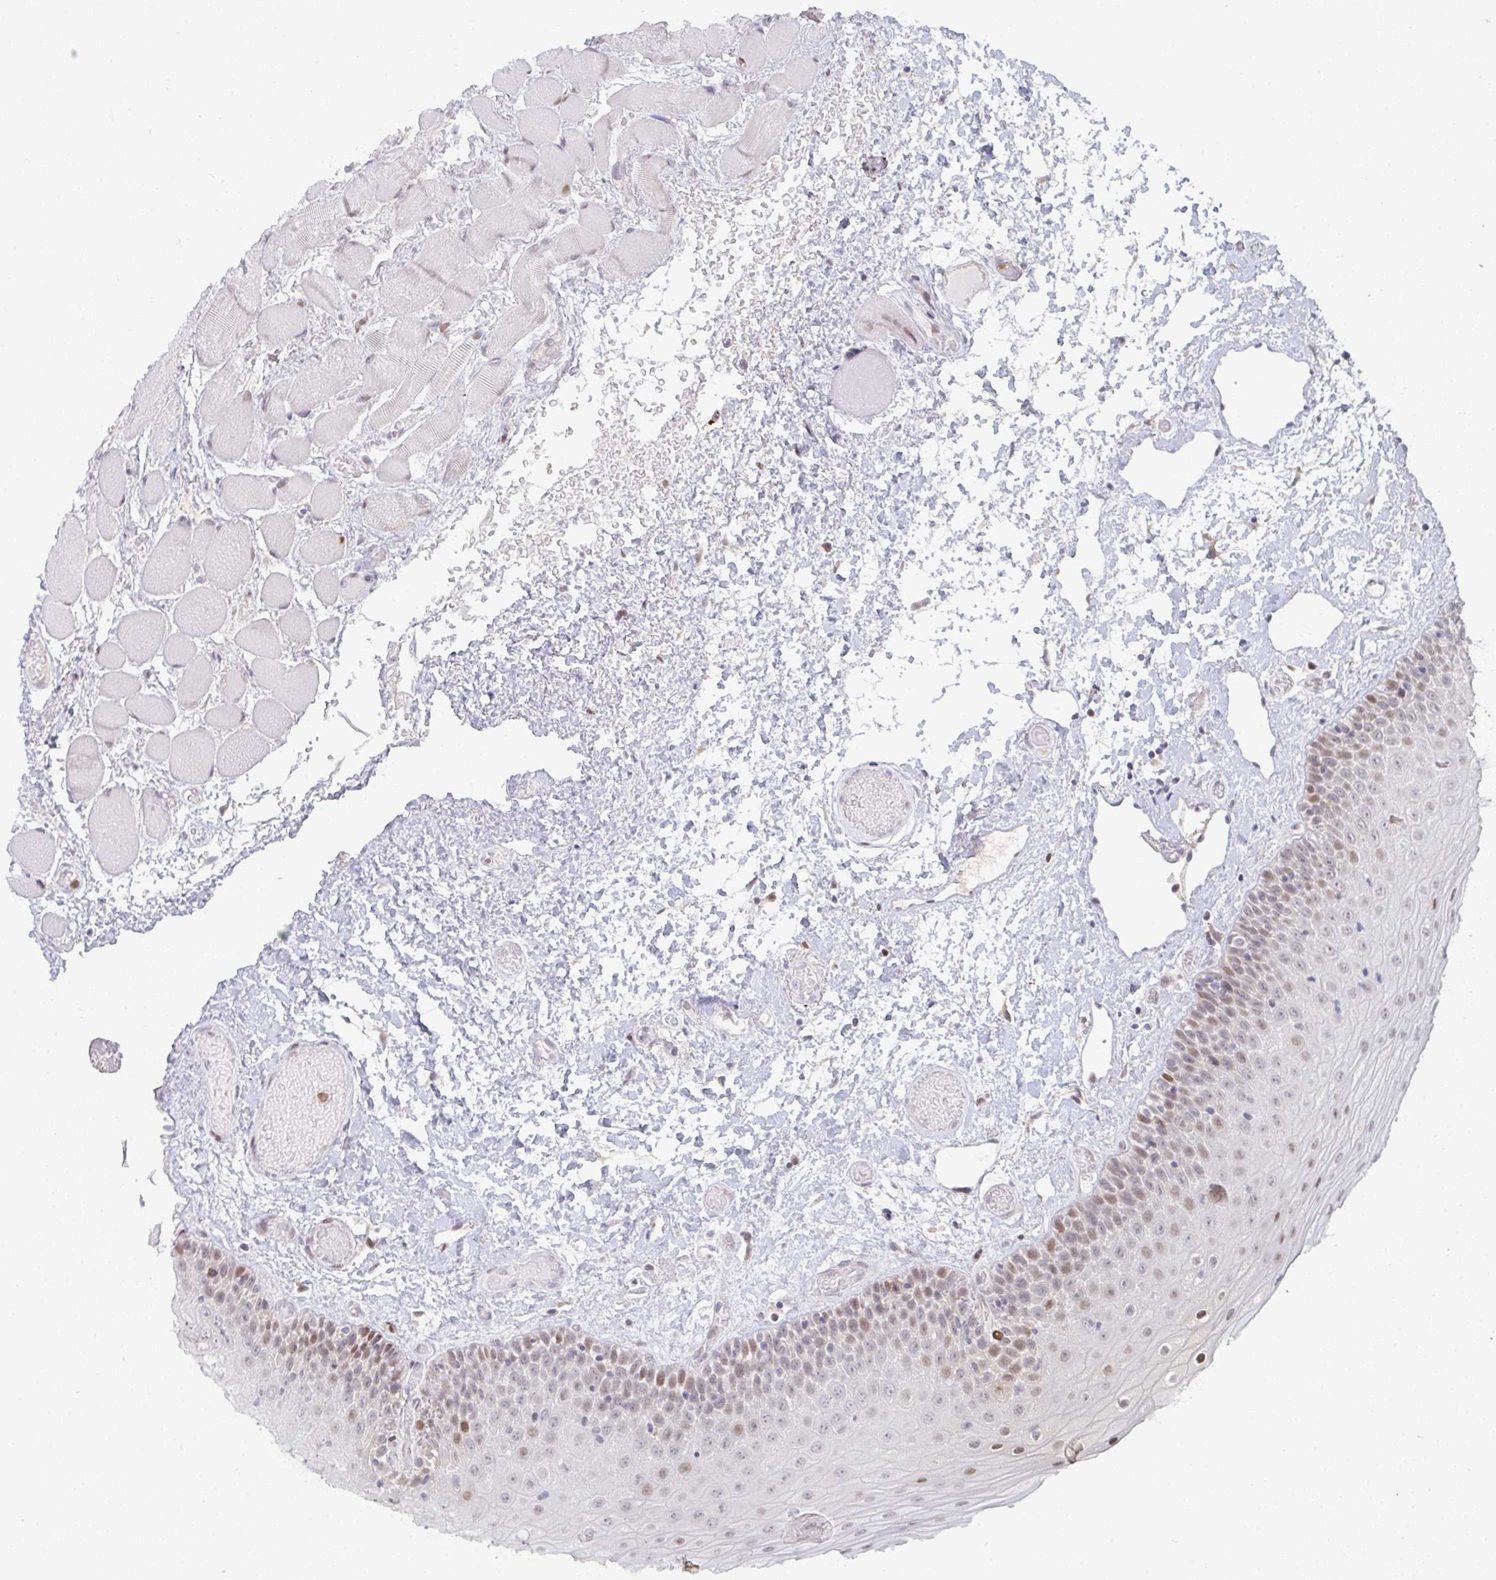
{"staining": {"intensity": "weak", "quantity": "25%-75%", "location": "nuclear"}, "tissue": "oral mucosa", "cell_type": "Squamous epithelial cells", "image_type": "normal", "snomed": [{"axis": "morphology", "description": "Normal tissue, NOS"}, {"axis": "topography", "description": "Oral tissue"}], "caption": "A brown stain highlights weak nuclear positivity of a protein in squamous epithelial cells of benign human oral mucosa.", "gene": "LIN54", "patient": {"sex": "female", "age": 82}}